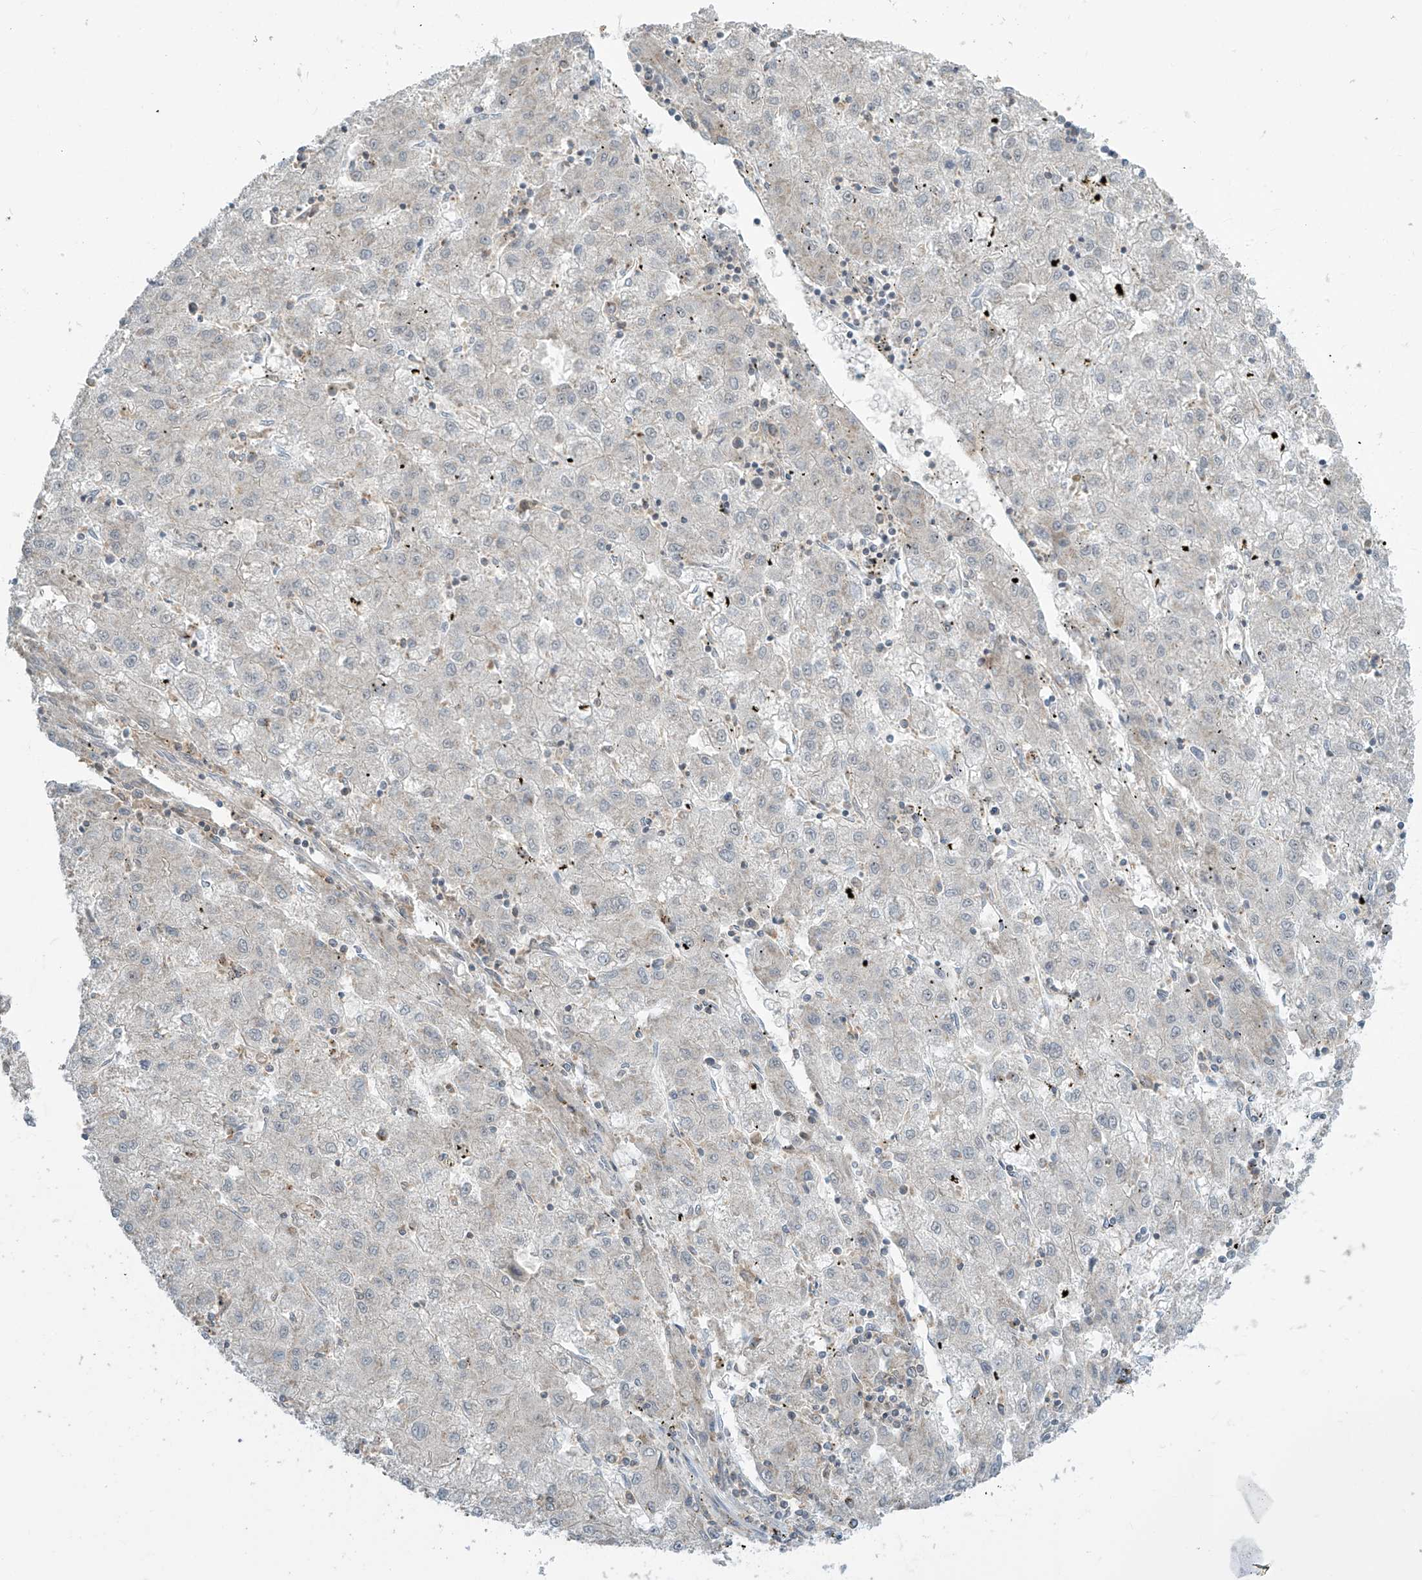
{"staining": {"intensity": "negative", "quantity": "none", "location": "none"}, "tissue": "liver cancer", "cell_type": "Tumor cells", "image_type": "cancer", "snomed": [{"axis": "morphology", "description": "Carcinoma, Hepatocellular, NOS"}, {"axis": "topography", "description": "Liver"}], "caption": "Immunohistochemistry (IHC) image of liver hepatocellular carcinoma stained for a protein (brown), which demonstrates no staining in tumor cells.", "gene": "PARVG", "patient": {"sex": "male", "age": 72}}